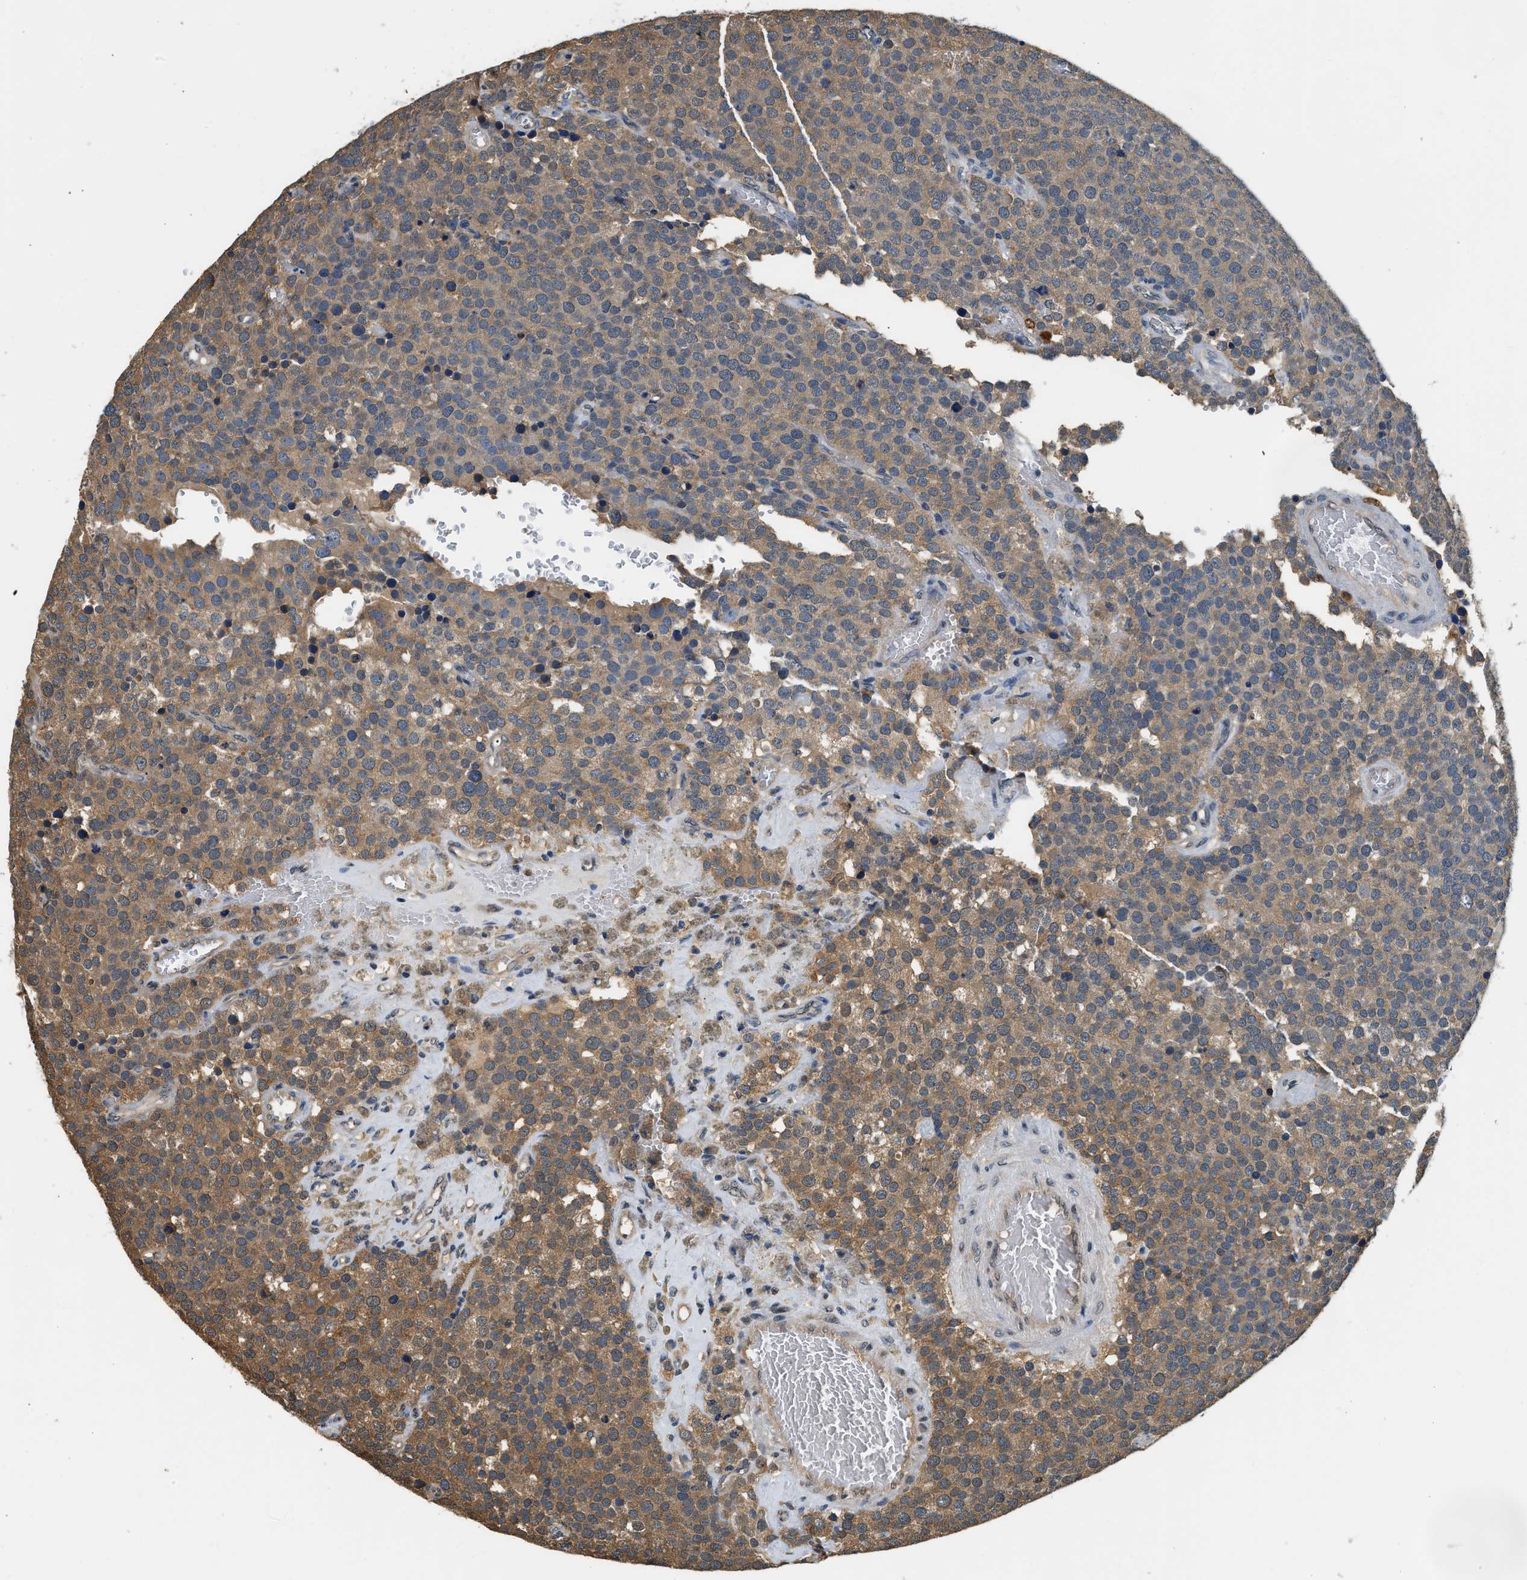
{"staining": {"intensity": "moderate", "quantity": ">75%", "location": "cytoplasmic/membranous"}, "tissue": "testis cancer", "cell_type": "Tumor cells", "image_type": "cancer", "snomed": [{"axis": "morphology", "description": "Normal tissue, NOS"}, {"axis": "morphology", "description": "Seminoma, NOS"}, {"axis": "topography", "description": "Testis"}], "caption": "A histopathology image showing moderate cytoplasmic/membranous positivity in approximately >75% of tumor cells in testis cancer (seminoma), as visualized by brown immunohistochemical staining.", "gene": "BCL7C", "patient": {"sex": "male", "age": 71}}